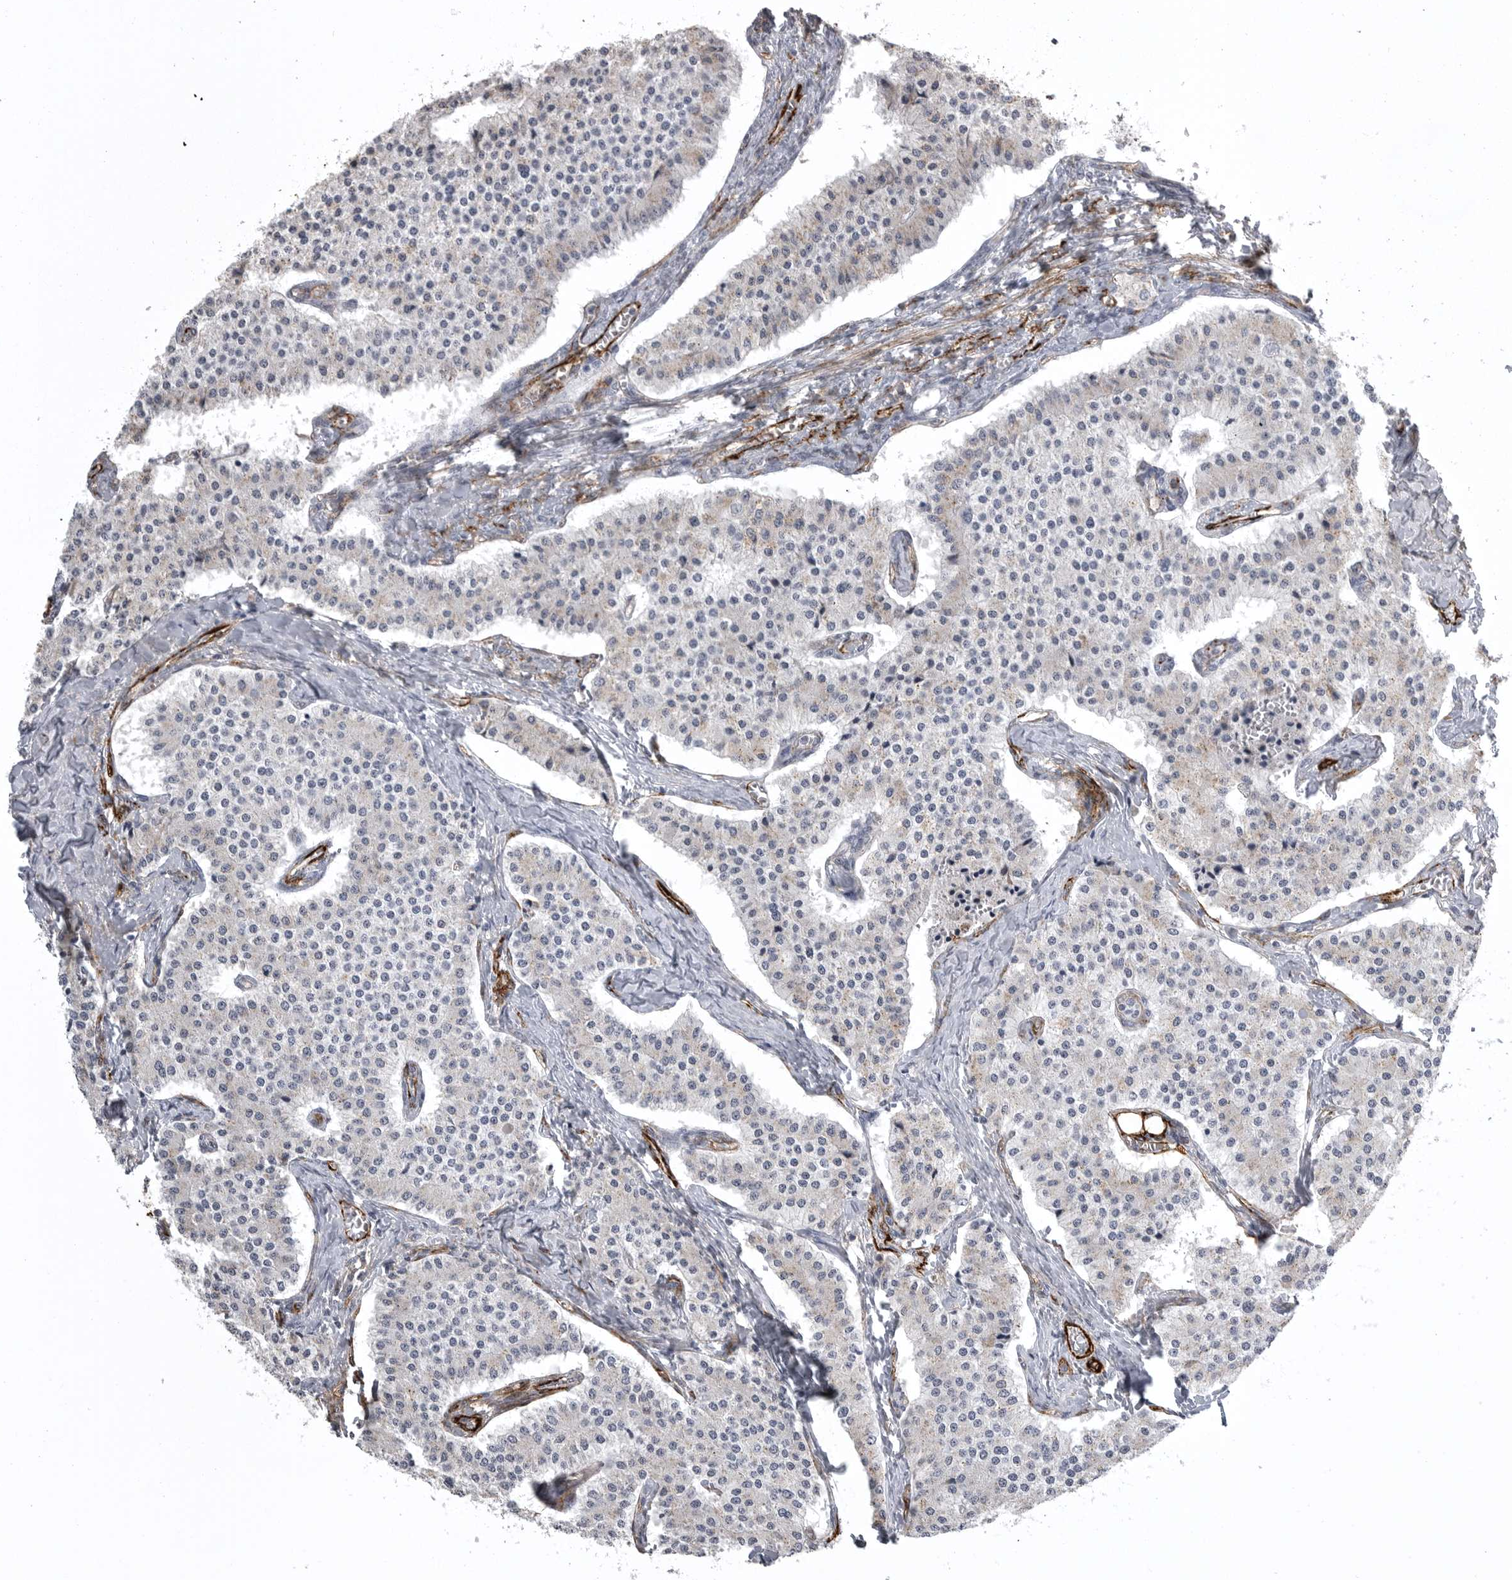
{"staining": {"intensity": "negative", "quantity": "none", "location": "none"}, "tissue": "carcinoid", "cell_type": "Tumor cells", "image_type": "cancer", "snomed": [{"axis": "morphology", "description": "Carcinoid, malignant, NOS"}, {"axis": "topography", "description": "Colon"}], "caption": "The micrograph displays no staining of tumor cells in carcinoid (malignant).", "gene": "AOC3", "patient": {"sex": "female", "age": 52}}